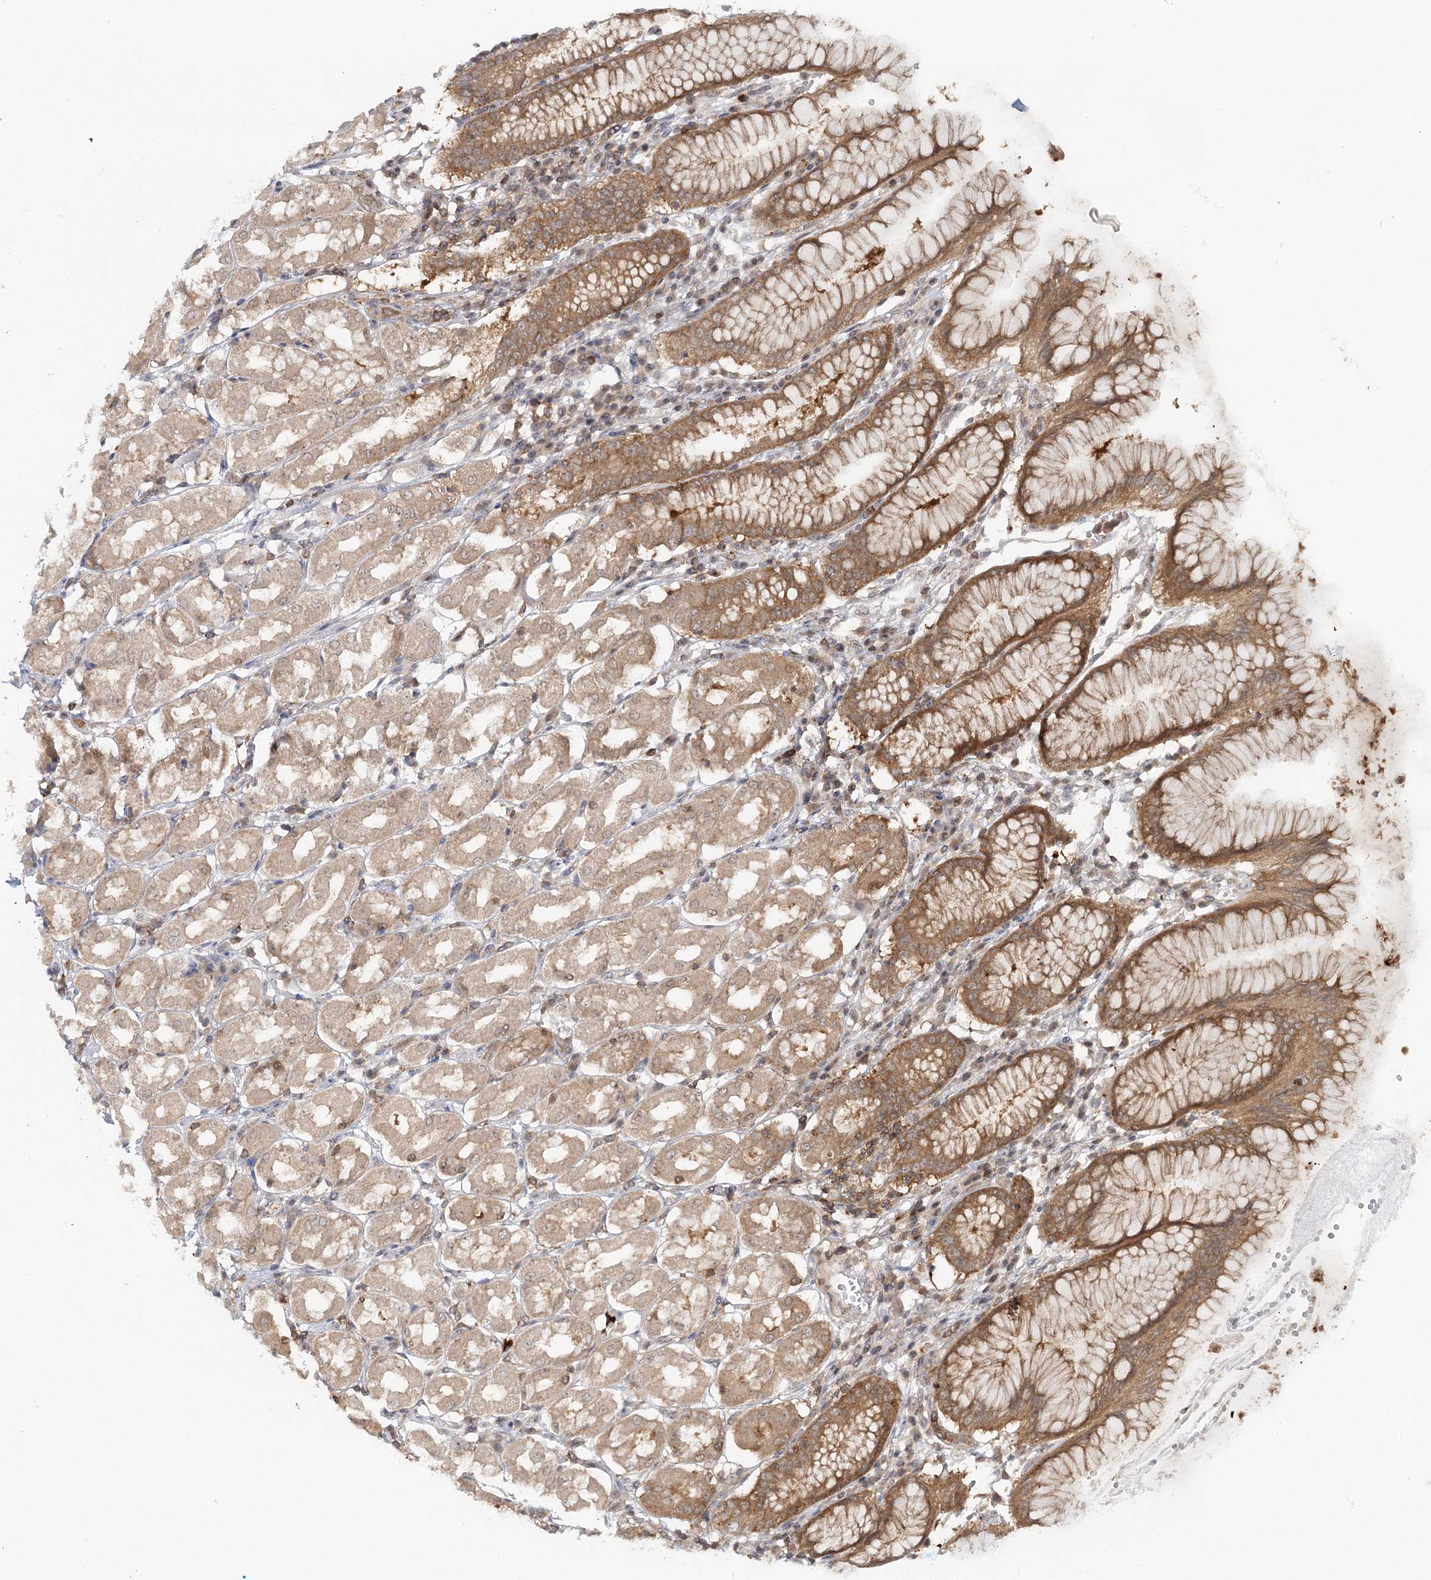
{"staining": {"intensity": "moderate", "quantity": ">75%", "location": "cytoplasmic/membranous"}, "tissue": "stomach", "cell_type": "Glandular cells", "image_type": "normal", "snomed": [{"axis": "morphology", "description": "Normal tissue, NOS"}, {"axis": "topography", "description": "Stomach"}, {"axis": "topography", "description": "Stomach, lower"}], "caption": "Moderate cytoplasmic/membranous protein expression is seen in about >75% of glandular cells in stomach.", "gene": "FAM120B", "patient": {"sex": "female", "age": 56}}